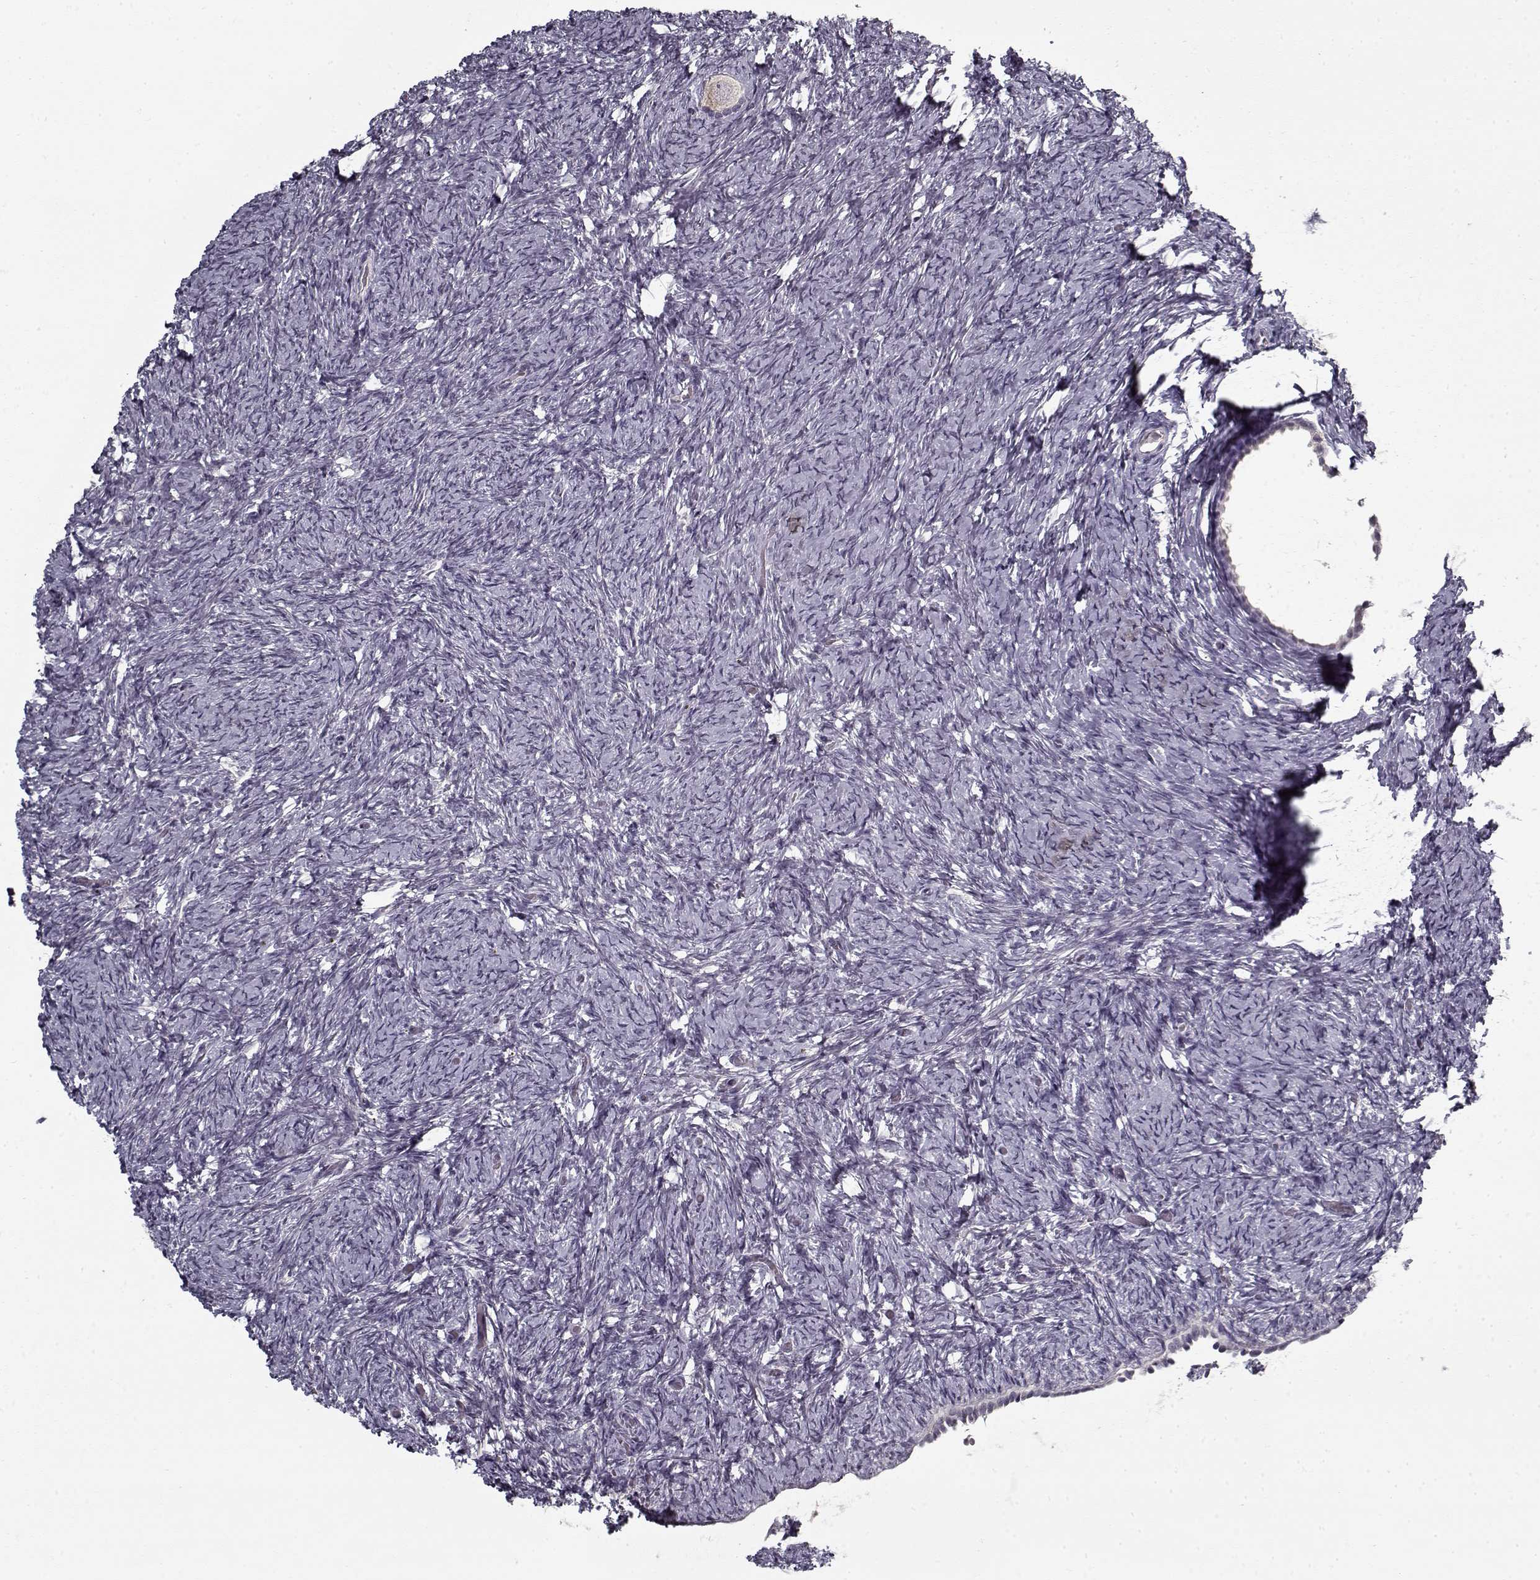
{"staining": {"intensity": "negative", "quantity": "none", "location": "none"}, "tissue": "ovary", "cell_type": "Follicle cells", "image_type": "normal", "snomed": [{"axis": "morphology", "description": "Normal tissue, NOS"}, {"axis": "topography", "description": "Ovary"}], "caption": "Follicle cells show no significant protein expression in unremarkable ovary. The staining is performed using DAB (3,3'-diaminobenzidine) brown chromogen with nuclei counter-stained in using hematoxylin.", "gene": "LAMA2", "patient": {"sex": "female", "age": 39}}